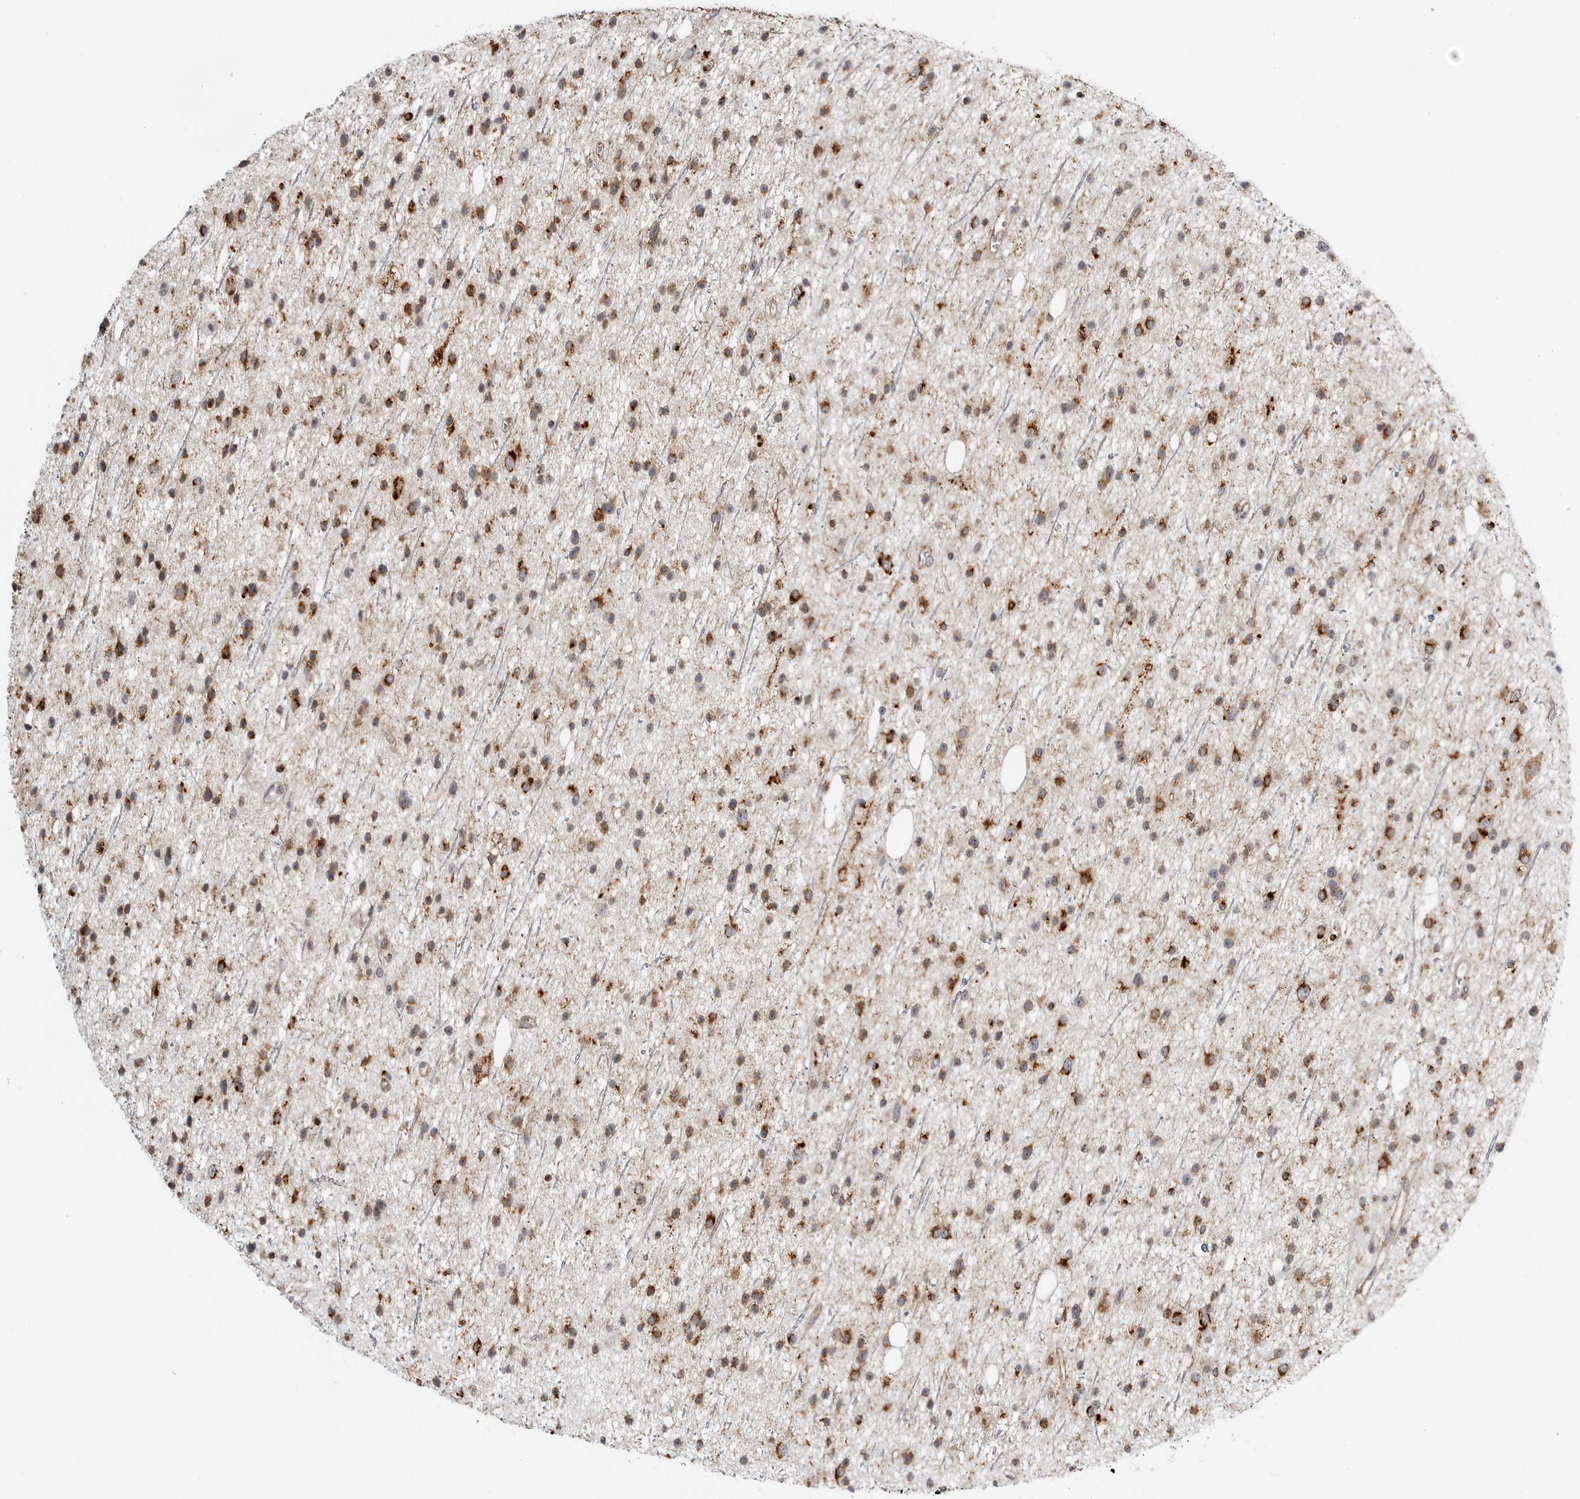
{"staining": {"intensity": "strong", "quantity": ">75%", "location": "cytoplasmic/membranous"}, "tissue": "glioma", "cell_type": "Tumor cells", "image_type": "cancer", "snomed": [{"axis": "morphology", "description": "Glioma, malignant, Low grade"}, {"axis": "topography", "description": "Cerebral cortex"}], "caption": "A high amount of strong cytoplasmic/membranous expression is appreciated in about >75% of tumor cells in glioma tissue.", "gene": "COX5A", "patient": {"sex": "female", "age": 39}}